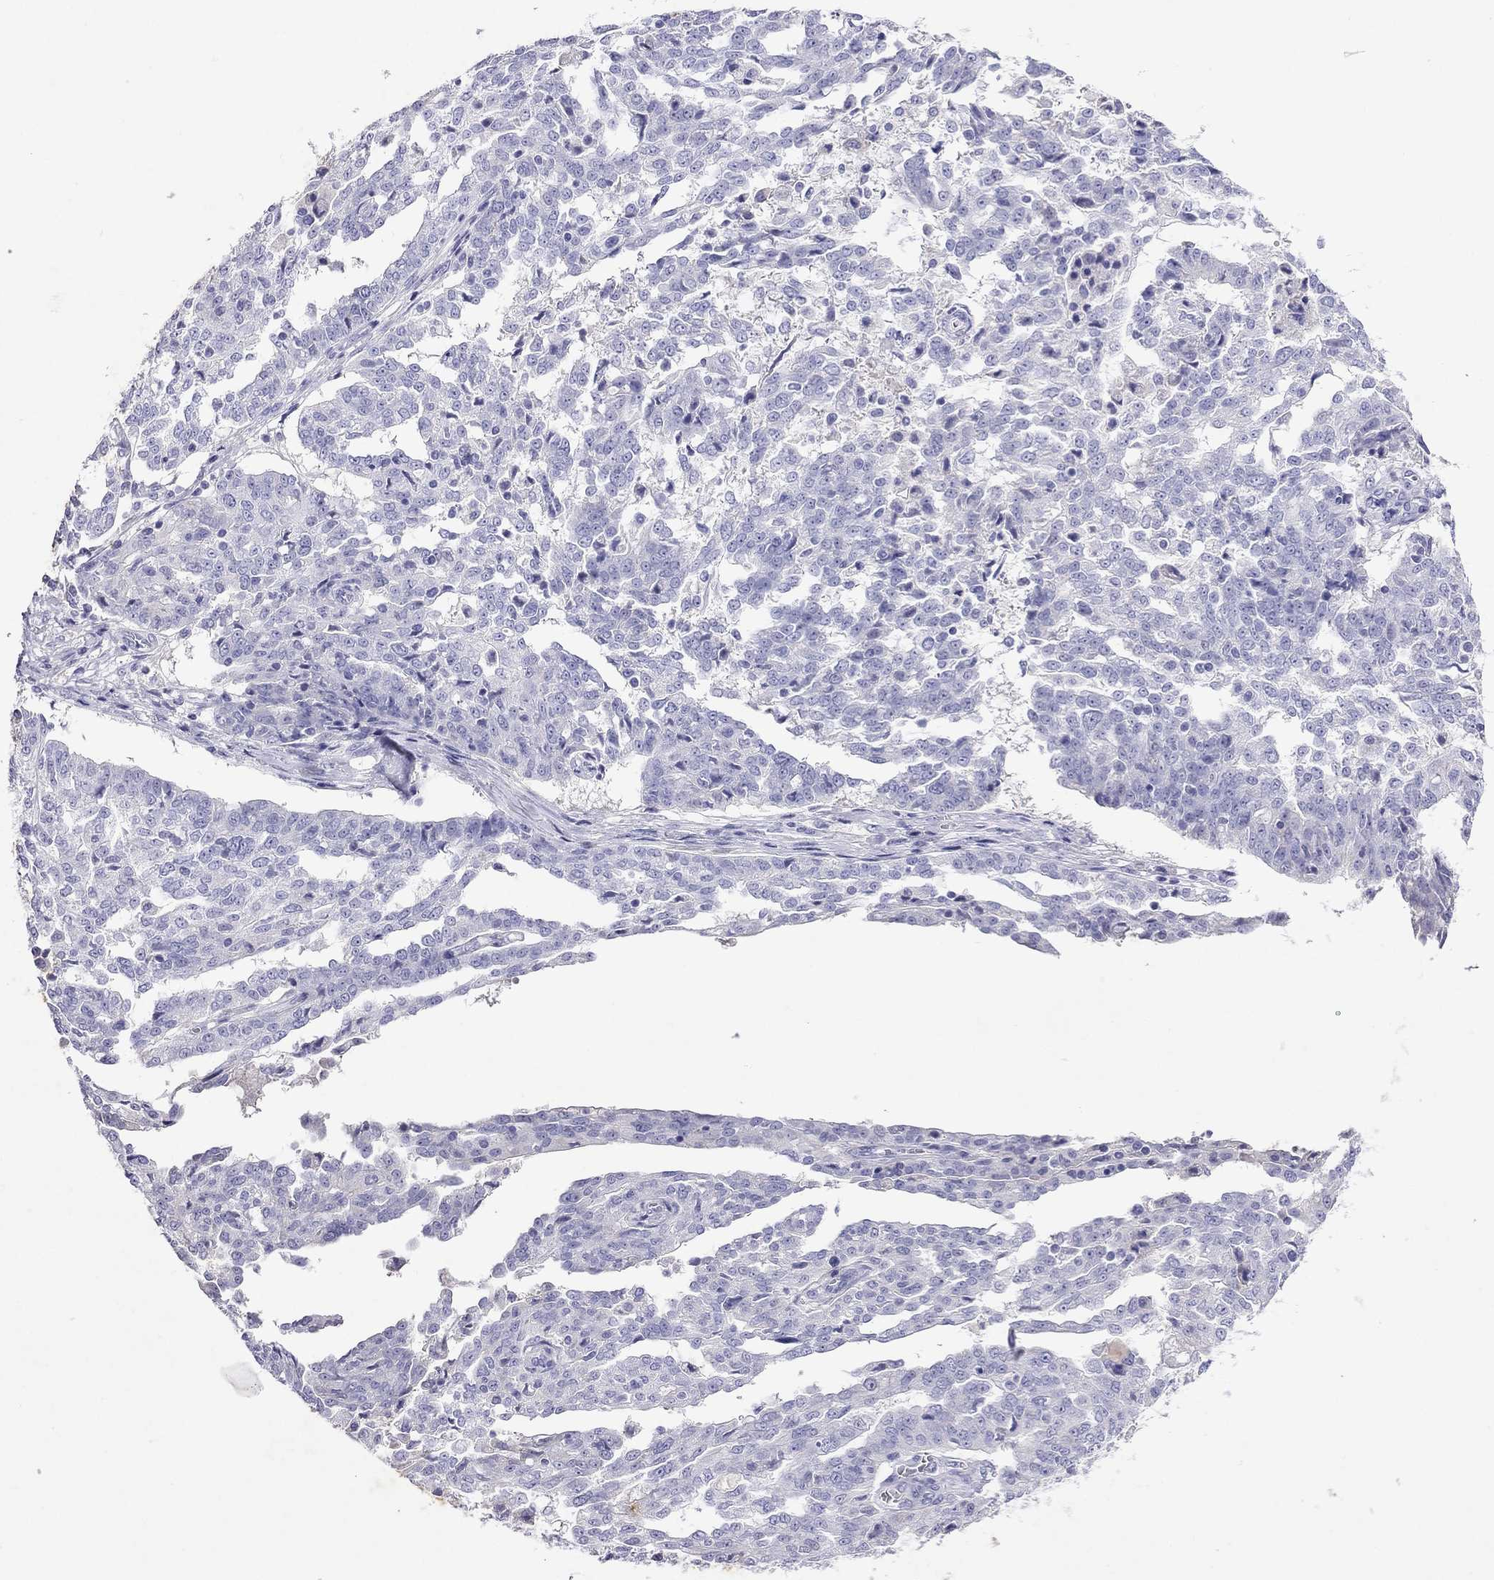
{"staining": {"intensity": "negative", "quantity": "none", "location": "none"}, "tissue": "ovarian cancer", "cell_type": "Tumor cells", "image_type": "cancer", "snomed": [{"axis": "morphology", "description": "Cystadenocarcinoma, serous, NOS"}, {"axis": "topography", "description": "Ovary"}], "caption": "The histopathology image displays no significant expression in tumor cells of ovarian cancer. (DAB immunohistochemistry, high magnification).", "gene": "GNAT3", "patient": {"sex": "female", "age": 67}}